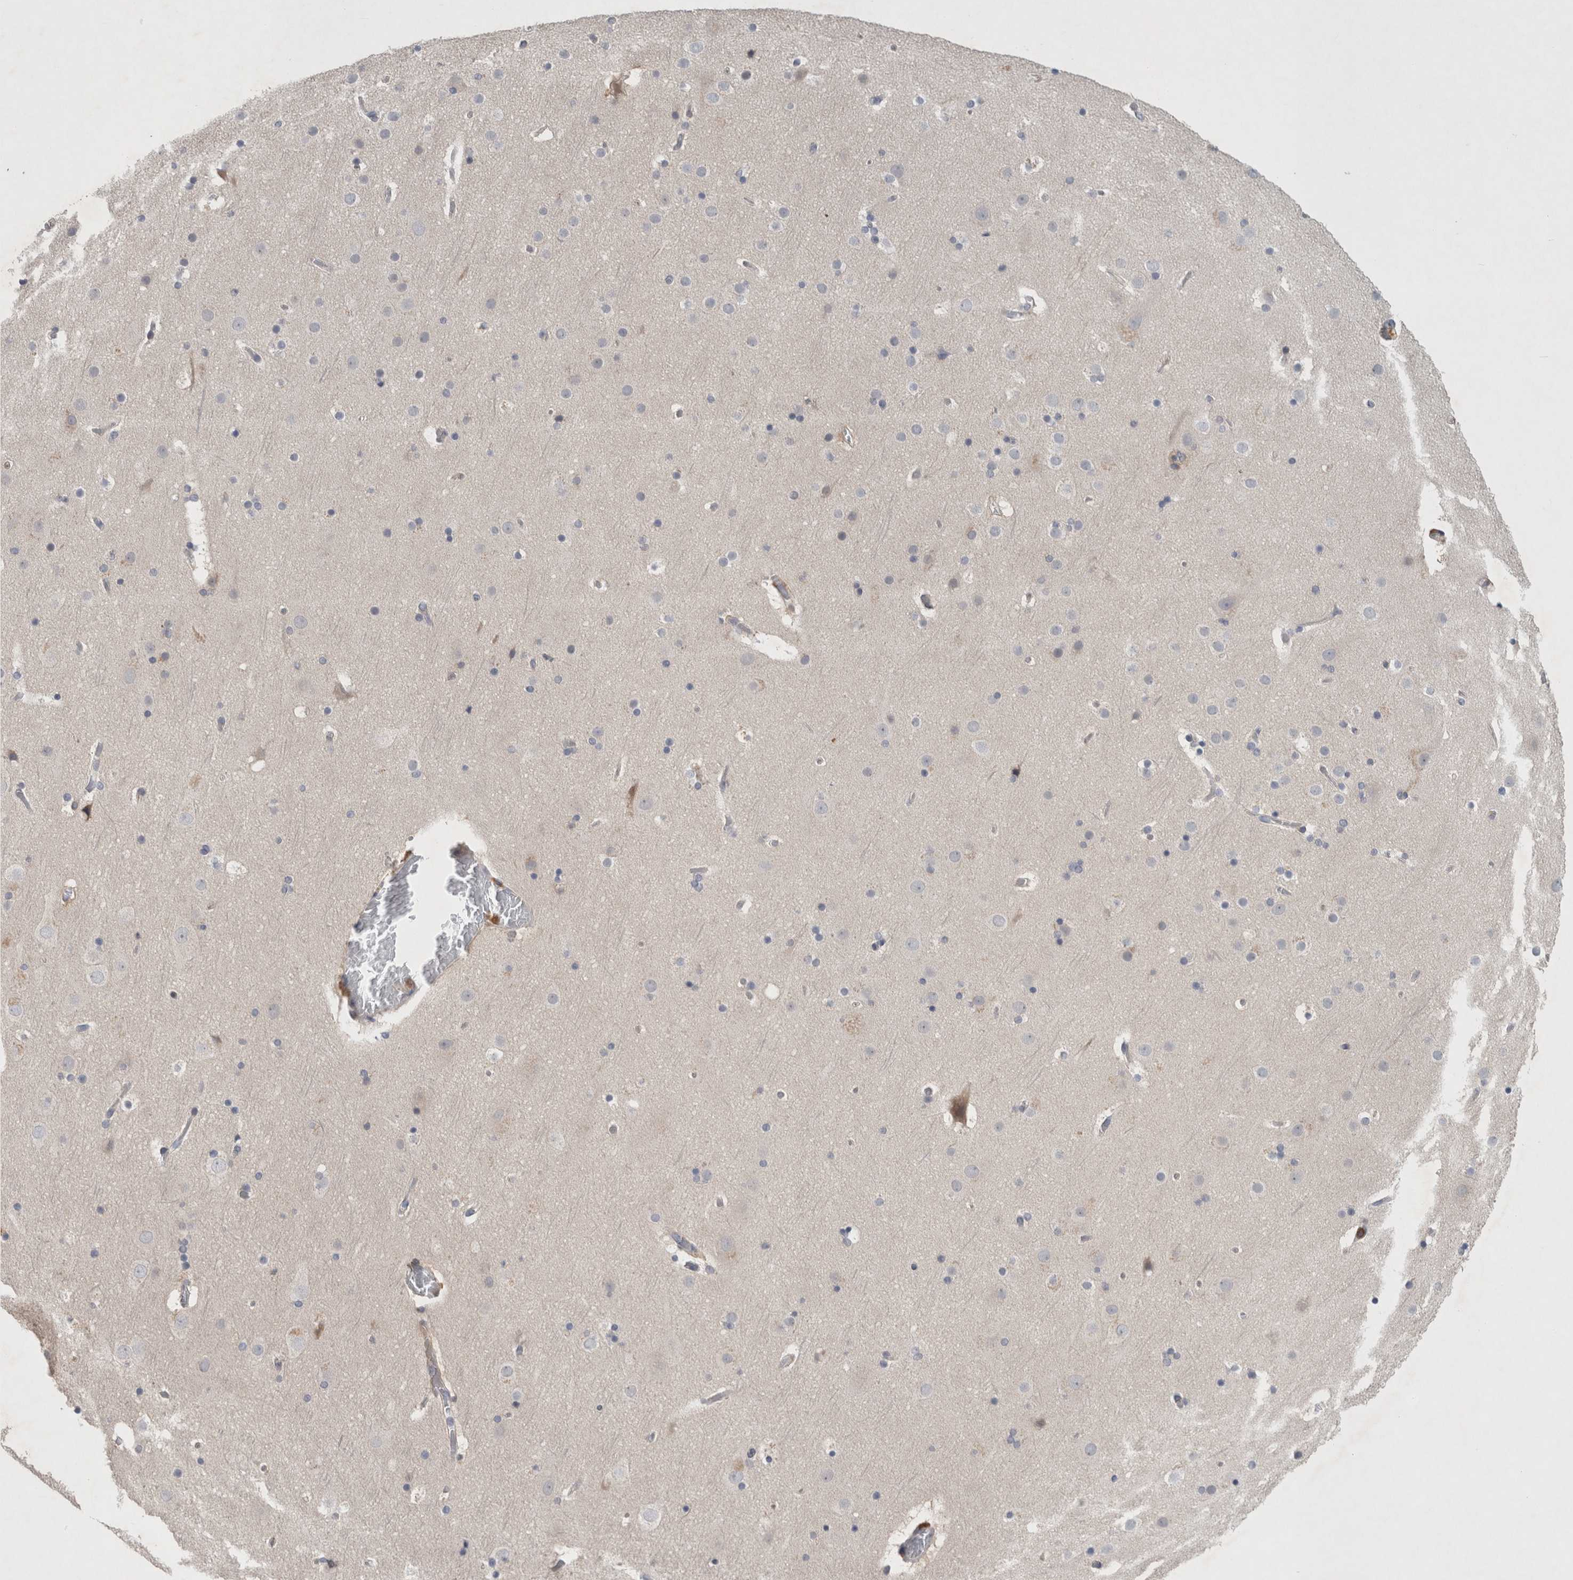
{"staining": {"intensity": "negative", "quantity": "none", "location": "none"}, "tissue": "cerebral cortex", "cell_type": "Endothelial cells", "image_type": "normal", "snomed": [{"axis": "morphology", "description": "Normal tissue, NOS"}, {"axis": "topography", "description": "Cerebral cortex"}], "caption": "Immunohistochemistry of normal human cerebral cortex shows no staining in endothelial cells.", "gene": "GFRA2", "patient": {"sex": "male", "age": 57}}